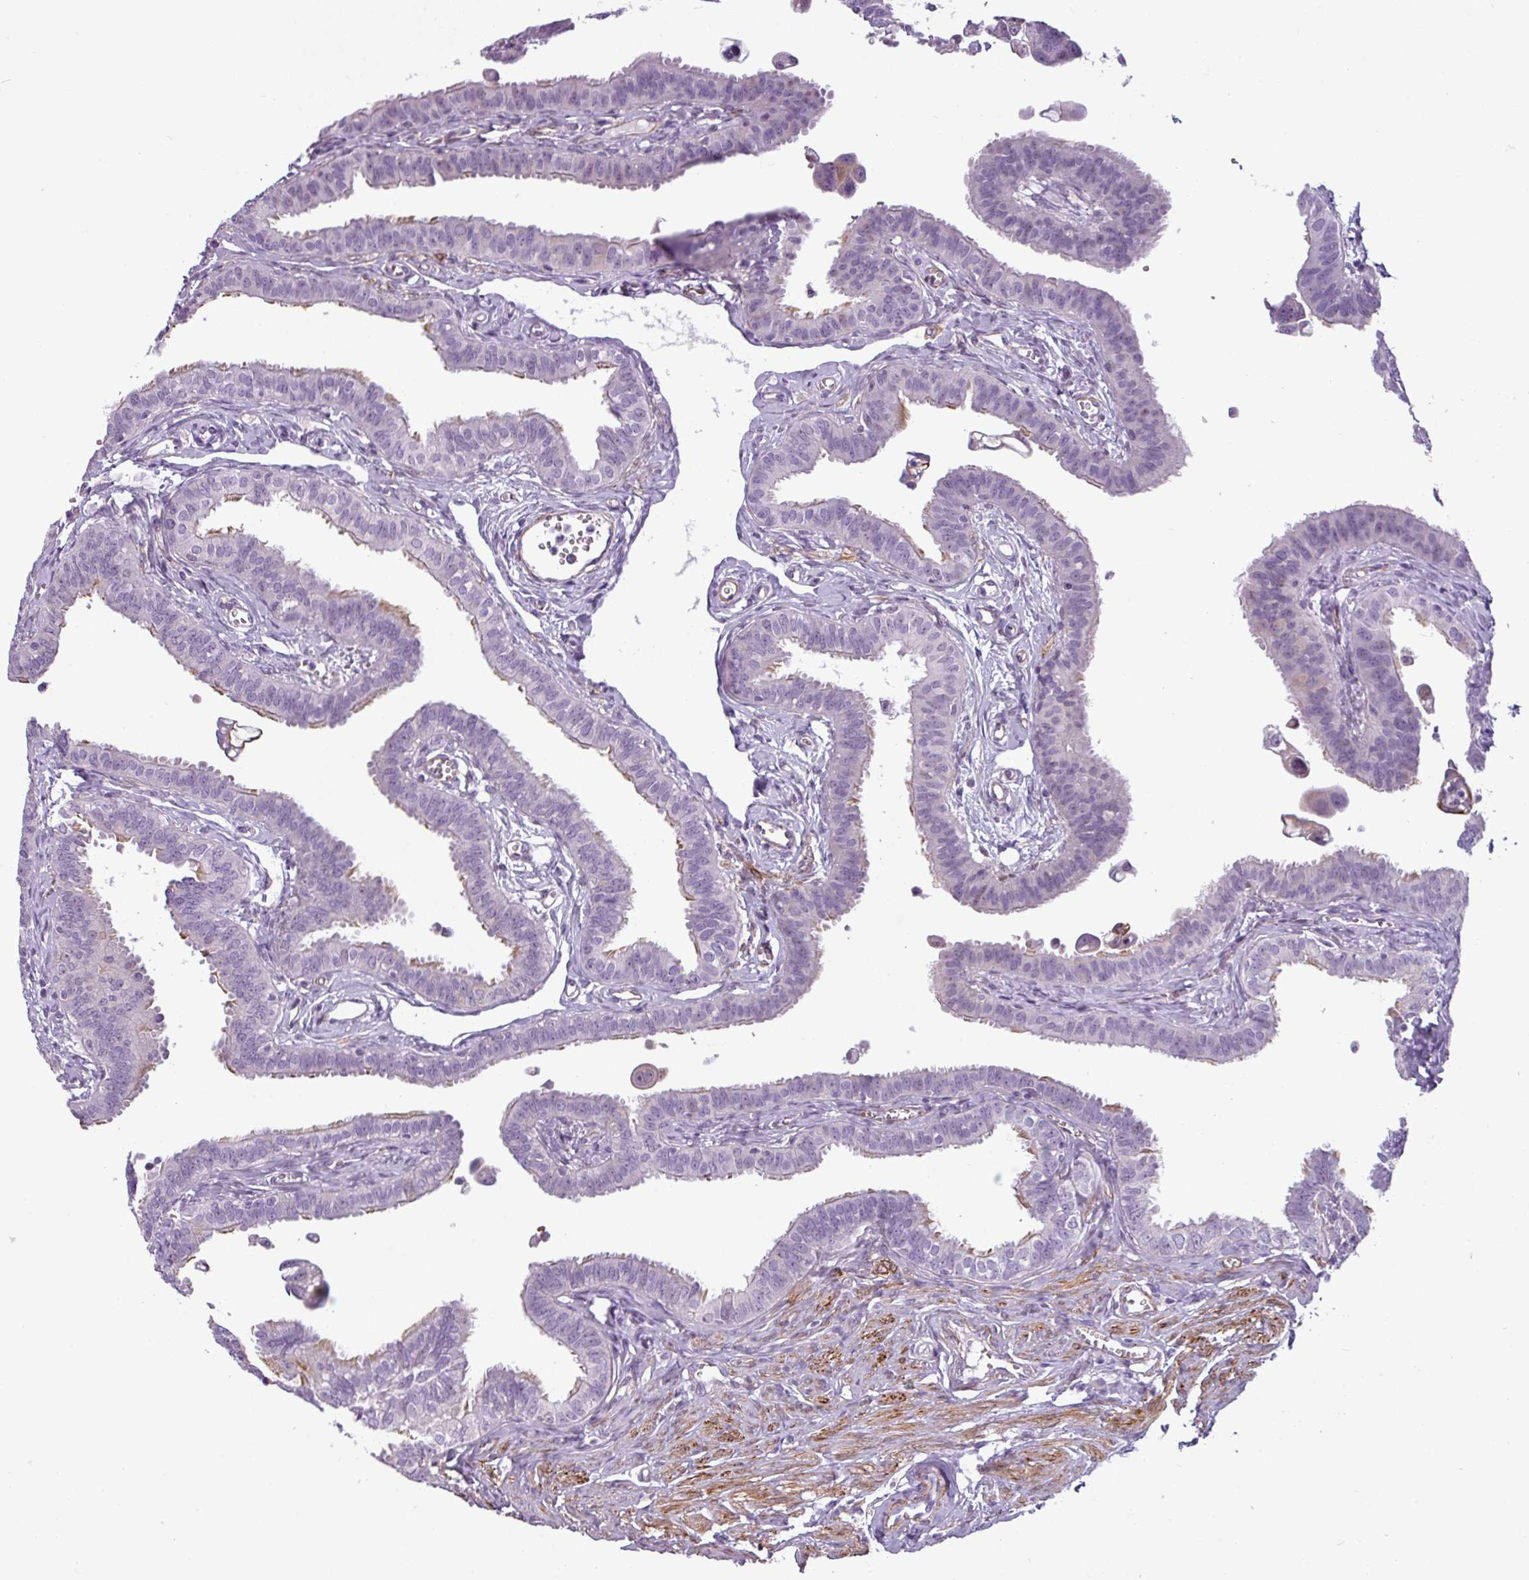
{"staining": {"intensity": "moderate", "quantity": "<25%", "location": "cytoplasmic/membranous"}, "tissue": "fallopian tube", "cell_type": "Glandular cells", "image_type": "normal", "snomed": [{"axis": "morphology", "description": "Normal tissue, NOS"}, {"axis": "morphology", "description": "Carcinoma, NOS"}, {"axis": "topography", "description": "Fallopian tube"}, {"axis": "topography", "description": "Ovary"}], "caption": "Moderate cytoplasmic/membranous protein staining is seen in about <25% of glandular cells in fallopian tube.", "gene": "ATP10A", "patient": {"sex": "female", "age": 59}}